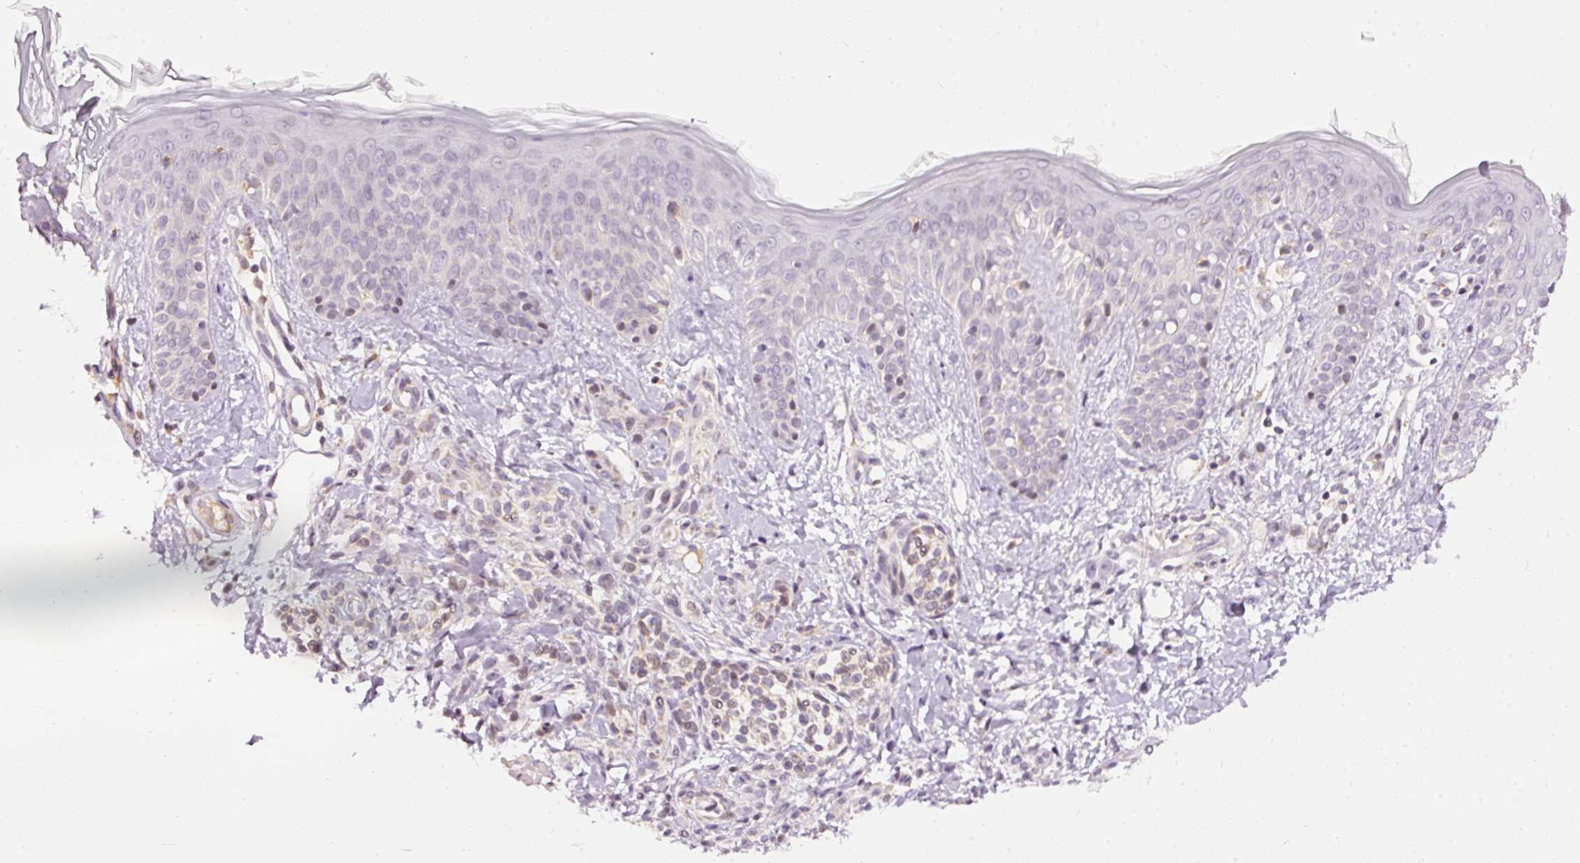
{"staining": {"intensity": "weak", "quantity": "25%-75%", "location": "cytoplasmic/membranous"}, "tissue": "skin", "cell_type": "Fibroblasts", "image_type": "normal", "snomed": [{"axis": "morphology", "description": "Normal tissue, NOS"}, {"axis": "topography", "description": "Skin"}], "caption": "This histopathology image exhibits normal skin stained with immunohistochemistry (IHC) to label a protein in brown. The cytoplasmic/membranous of fibroblasts show weak positivity for the protein. Nuclei are counter-stained blue.", "gene": "ABHD11", "patient": {"sex": "male", "age": 16}}